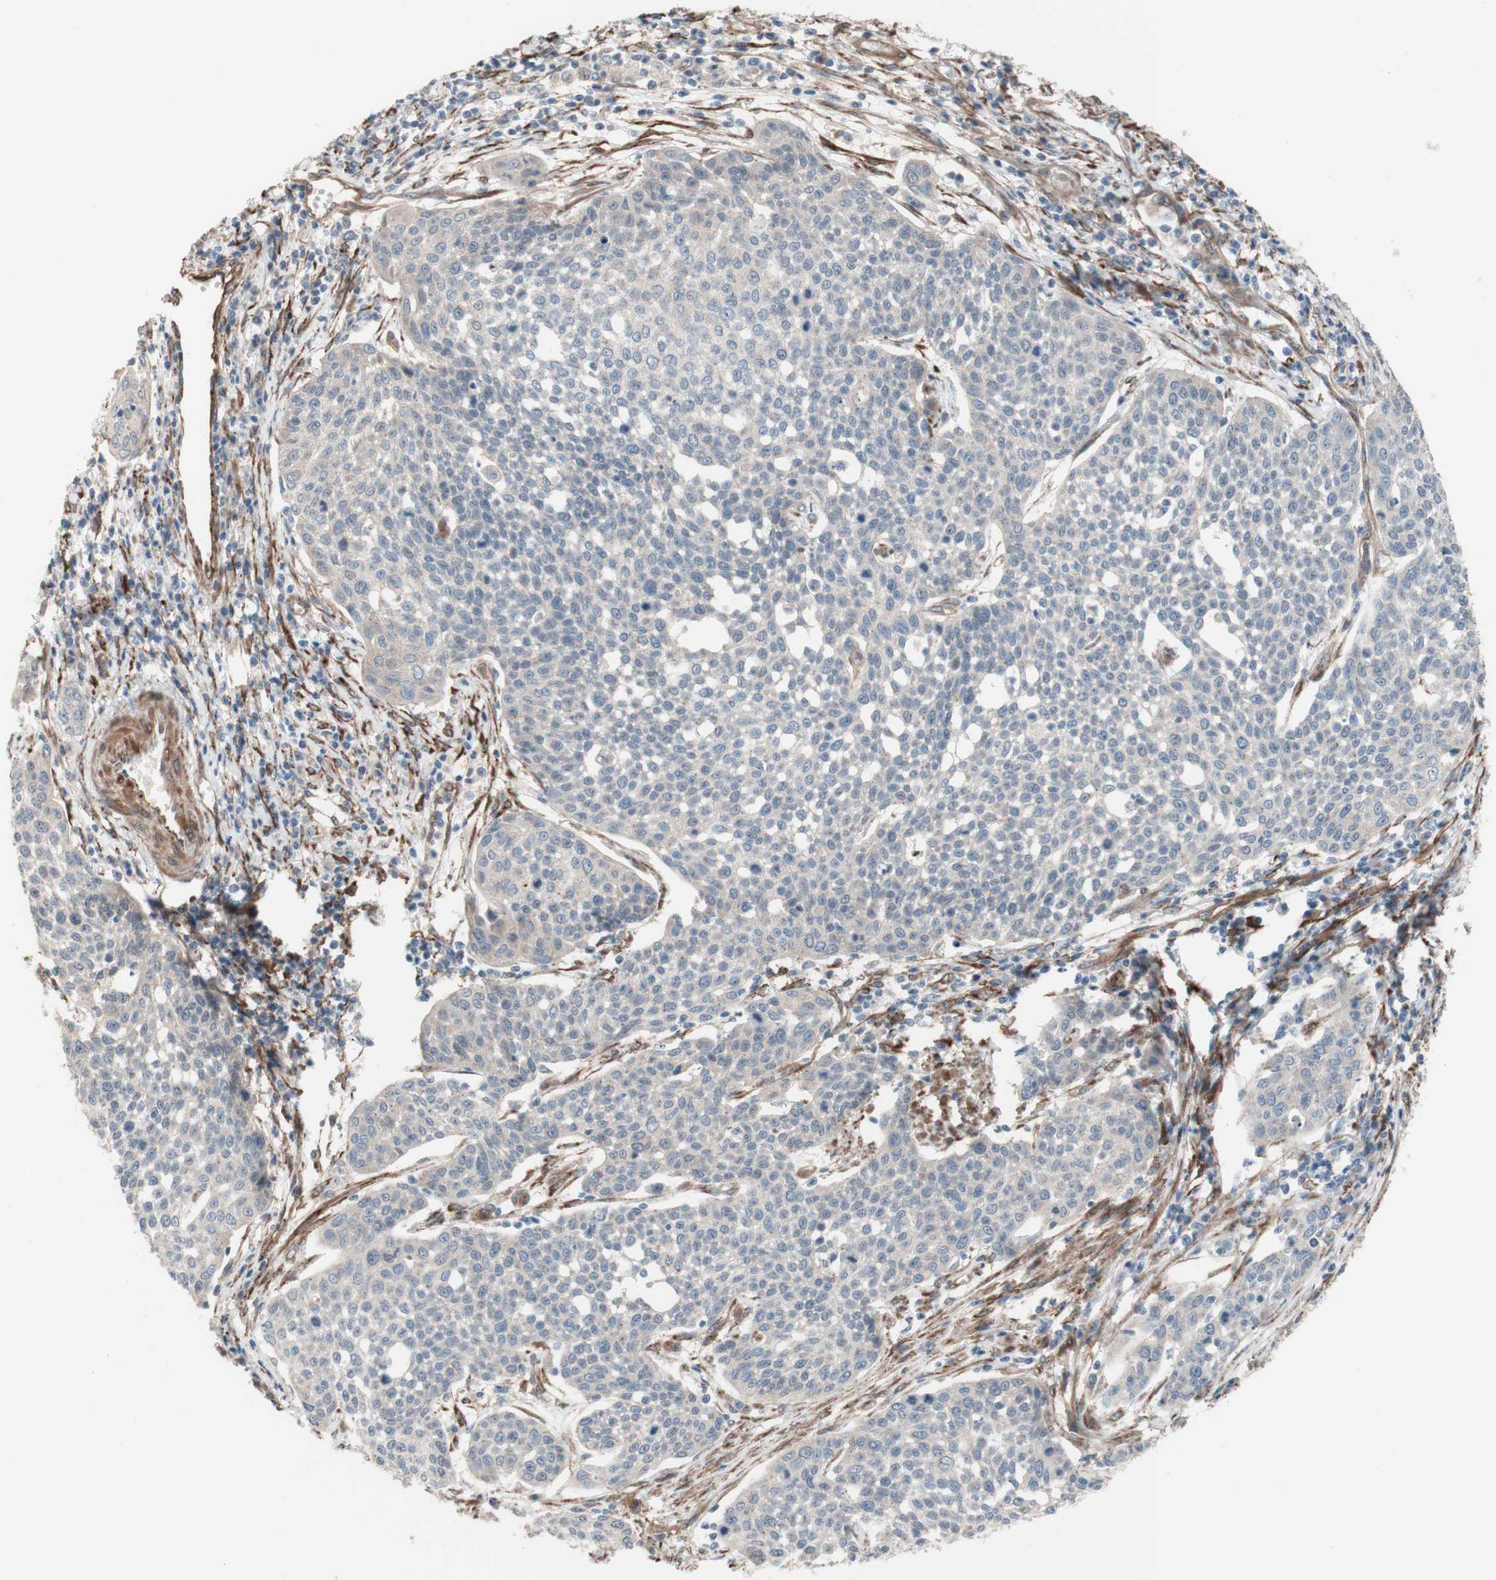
{"staining": {"intensity": "weak", "quantity": ">75%", "location": "cytoplasmic/membranous"}, "tissue": "cervical cancer", "cell_type": "Tumor cells", "image_type": "cancer", "snomed": [{"axis": "morphology", "description": "Squamous cell carcinoma, NOS"}, {"axis": "topography", "description": "Cervix"}], "caption": "Weak cytoplasmic/membranous protein positivity is present in about >75% of tumor cells in cervical cancer.", "gene": "CNN3", "patient": {"sex": "female", "age": 34}}